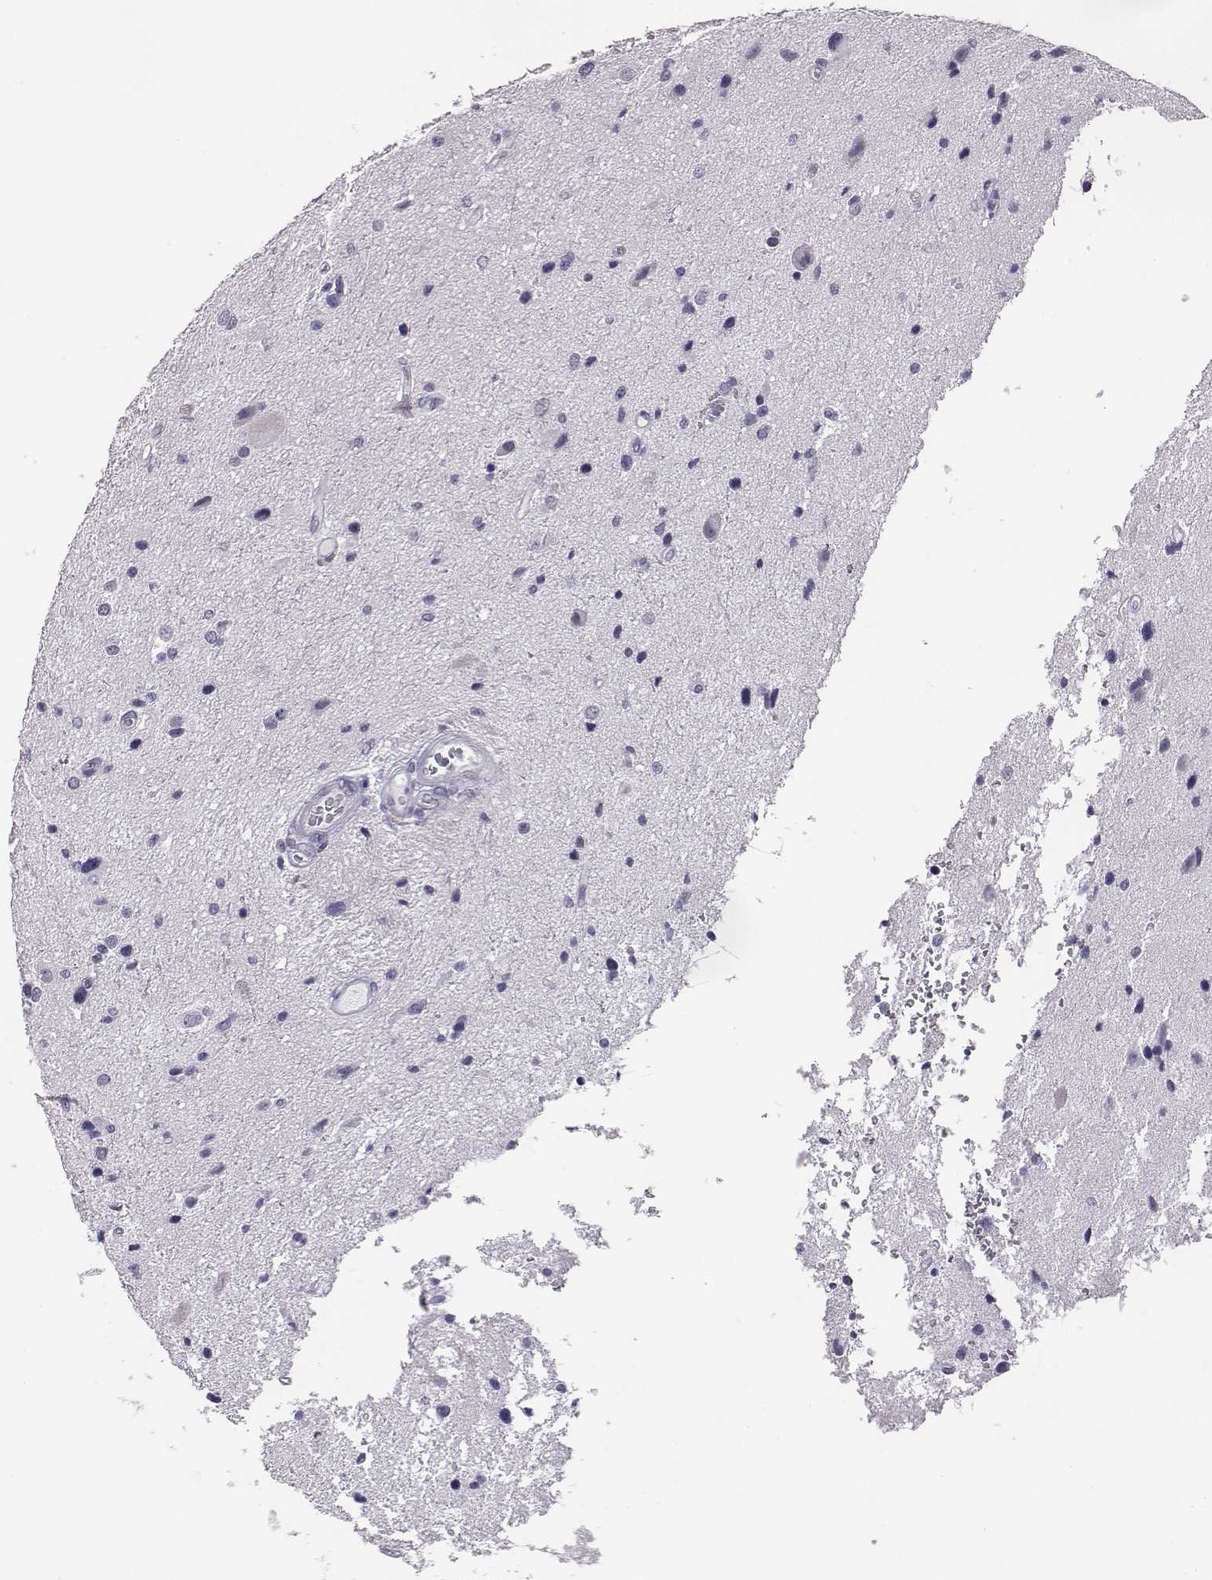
{"staining": {"intensity": "negative", "quantity": "none", "location": "none"}, "tissue": "glioma", "cell_type": "Tumor cells", "image_type": "cancer", "snomed": [{"axis": "morphology", "description": "Glioma, malignant, Low grade"}, {"axis": "topography", "description": "Brain"}], "caption": "Immunohistochemistry (IHC) micrograph of human low-grade glioma (malignant) stained for a protein (brown), which reveals no positivity in tumor cells. Brightfield microscopy of immunohistochemistry (IHC) stained with DAB (3,3'-diaminobenzidine) (brown) and hematoxylin (blue), captured at high magnification.", "gene": "ACOD1", "patient": {"sex": "female", "age": 32}}